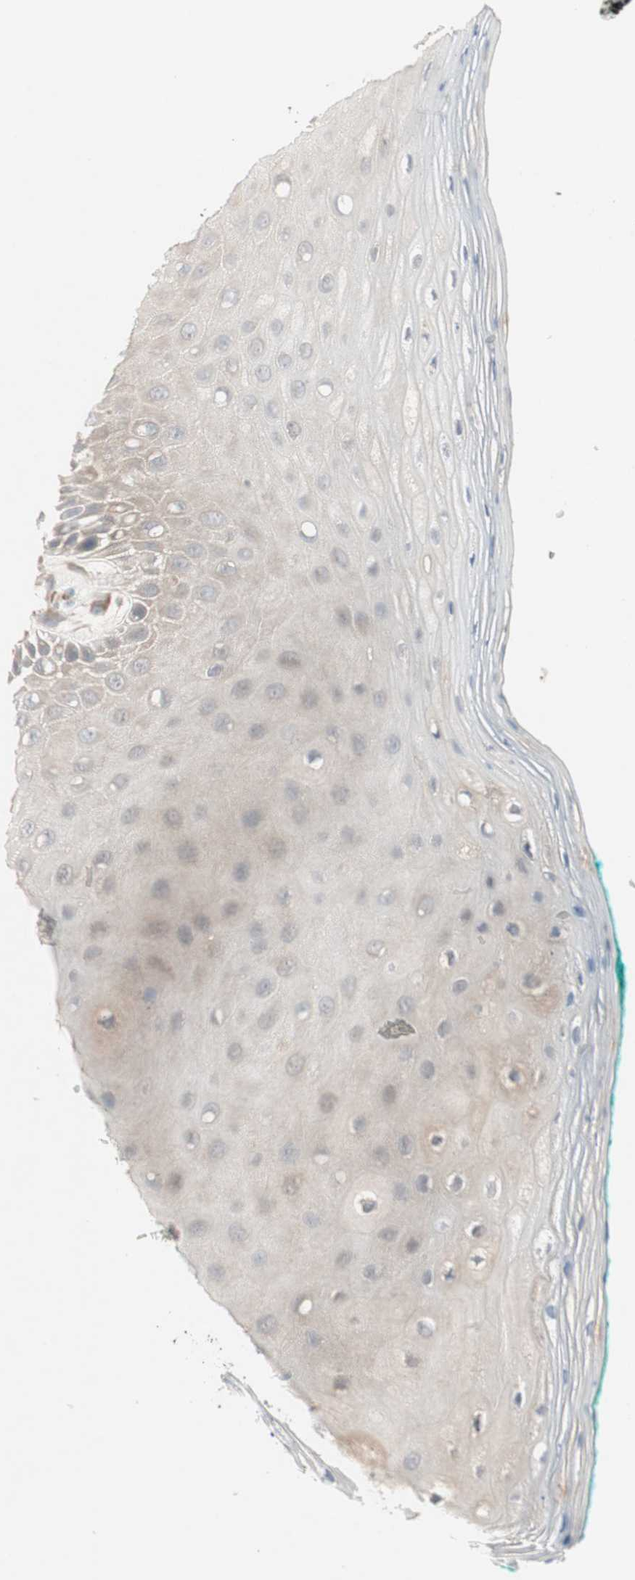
{"staining": {"intensity": "moderate", "quantity": "25%-75%", "location": "cytoplasmic/membranous"}, "tissue": "oral mucosa", "cell_type": "Squamous epithelial cells", "image_type": "normal", "snomed": [{"axis": "morphology", "description": "Normal tissue, NOS"}, {"axis": "morphology", "description": "Squamous cell carcinoma, NOS"}, {"axis": "topography", "description": "Skeletal muscle"}, {"axis": "topography", "description": "Oral tissue"}, {"axis": "topography", "description": "Head-Neck"}], "caption": "An IHC image of normal tissue is shown. Protein staining in brown highlights moderate cytoplasmic/membranous positivity in oral mucosa within squamous epithelial cells. (DAB IHC with brightfield microscopy, high magnification).", "gene": "JMJD7", "patient": {"sex": "female", "age": 84}}